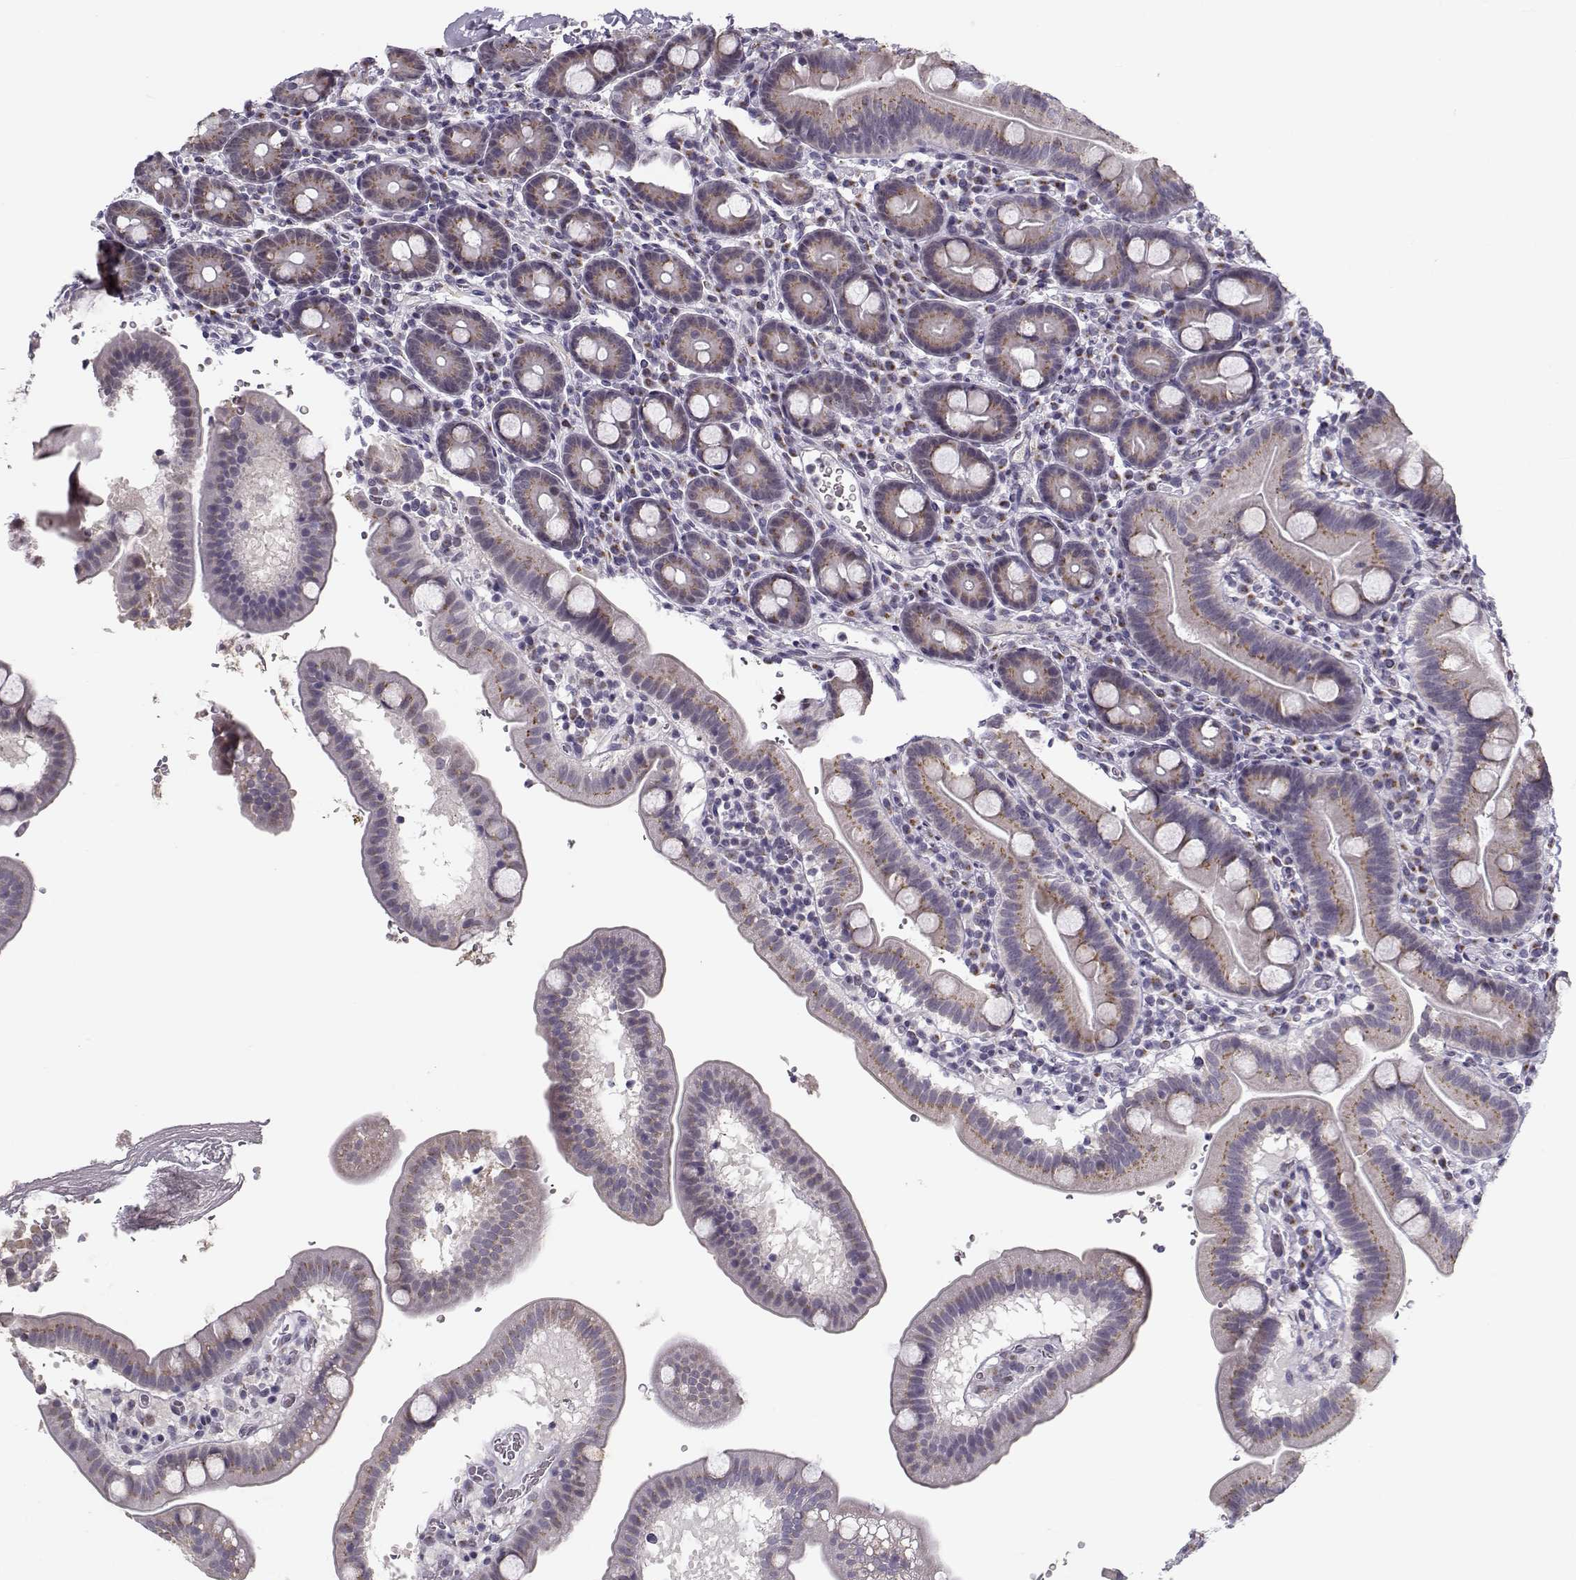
{"staining": {"intensity": "moderate", "quantity": ">75%", "location": "cytoplasmic/membranous"}, "tissue": "duodenum", "cell_type": "Glandular cells", "image_type": "normal", "snomed": [{"axis": "morphology", "description": "Normal tissue, NOS"}, {"axis": "topography", "description": "Duodenum"}], "caption": "Duodenum stained with DAB immunohistochemistry (IHC) shows medium levels of moderate cytoplasmic/membranous positivity in about >75% of glandular cells. (DAB (3,3'-diaminobenzidine) IHC, brown staining for protein, blue staining for nuclei).", "gene": "SLC4A5", "patient": {"sex": "male", "age": 59}}